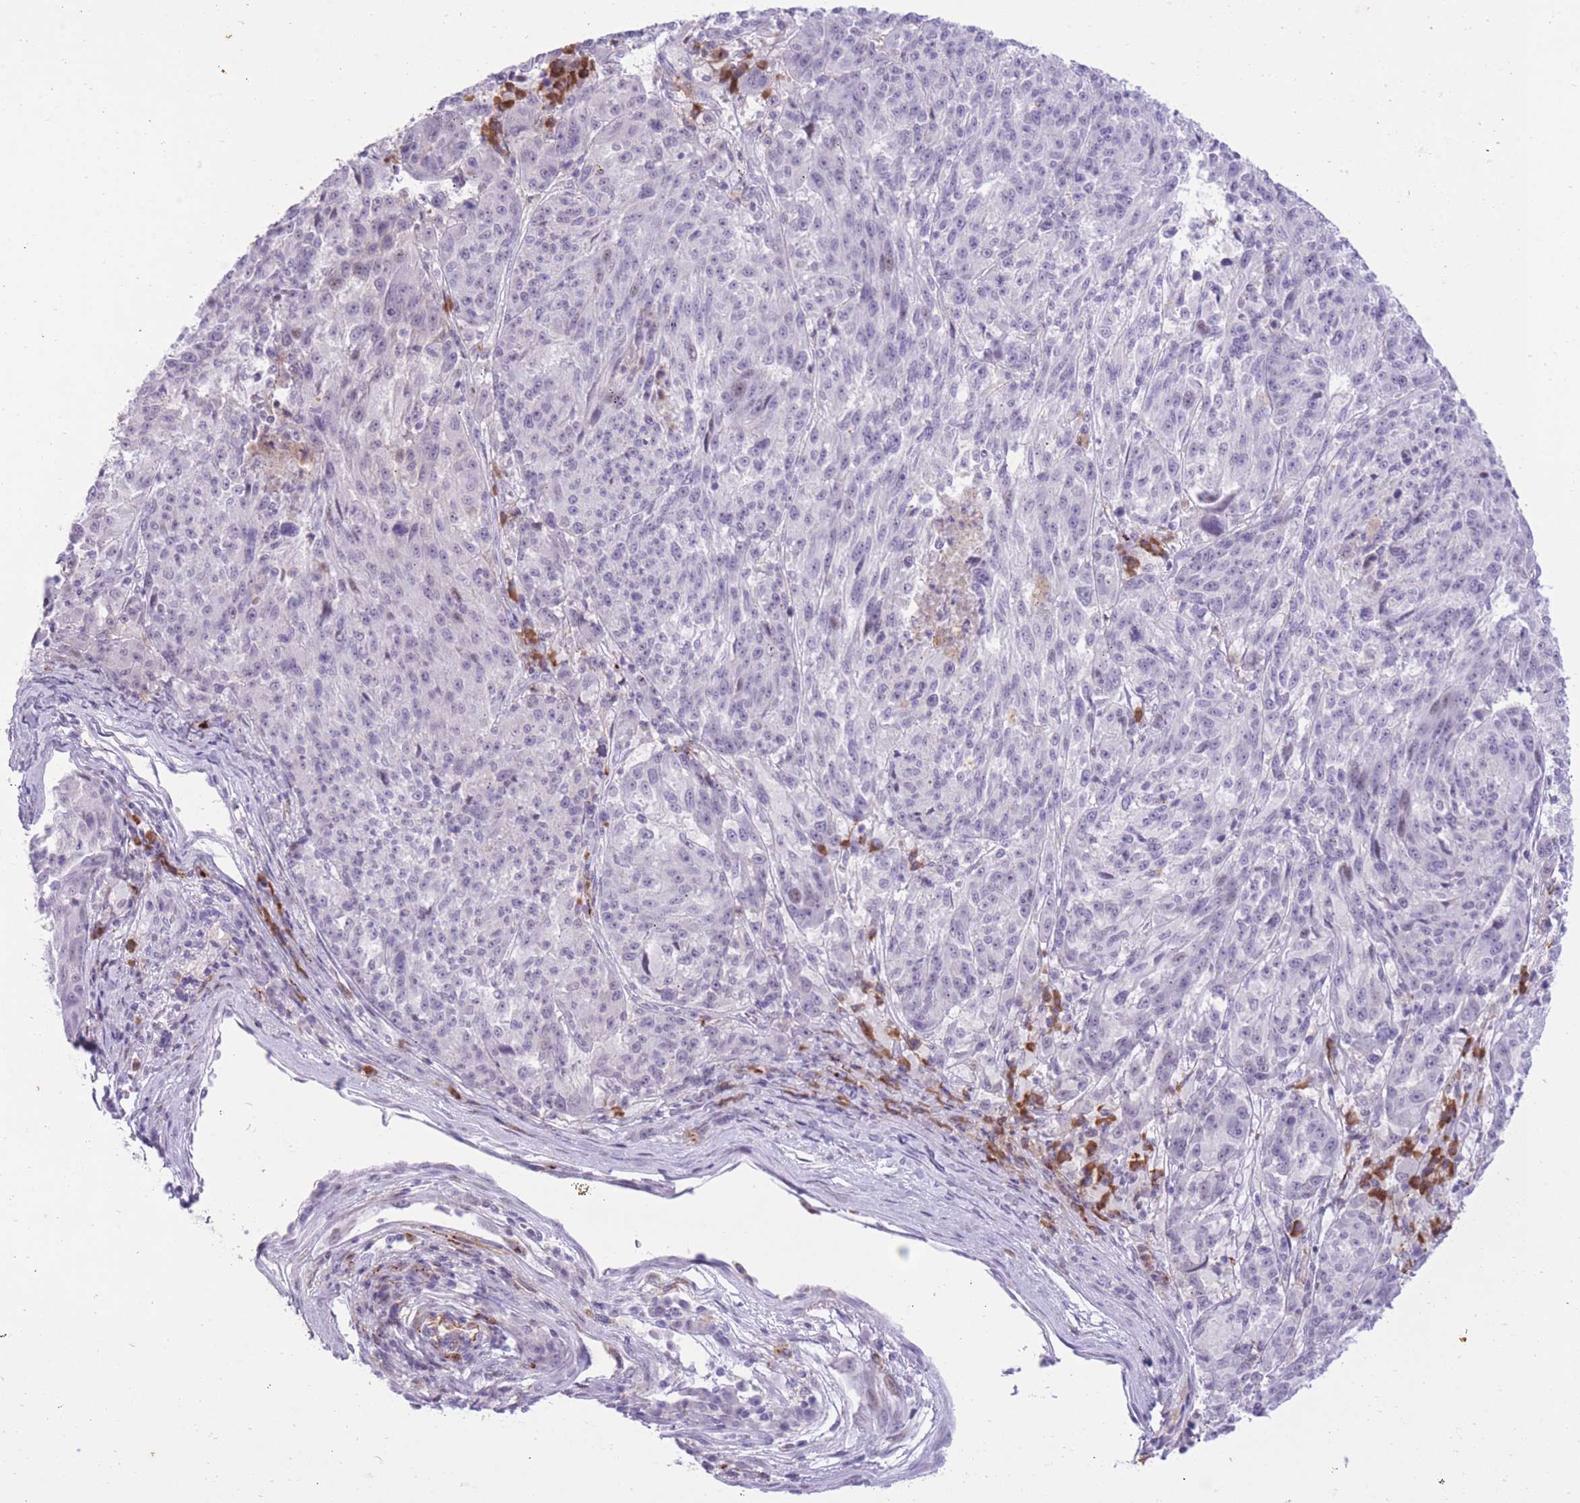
{"staining": {"intensity": "weak", "quantity": "<25%", "location": "cytoplasmic/membranous"}, "tissue": "melanoma", "cell_type": "Tumor cells", "image_type": "cancer", "snomed": [{"axis": "morphology", "description": "Malignant melanoma, NOS"}, {"axis": "topography", "description": "Skin"}], "caption": "Immunohistochemistry (IHC) image of neoplastic tissue: human malignant melanoma stained with DAB demonstrates no significant protein positivity in tumor cells.", "gene": "MEIS3", "patient": {"sex": "male", "age": 53}}